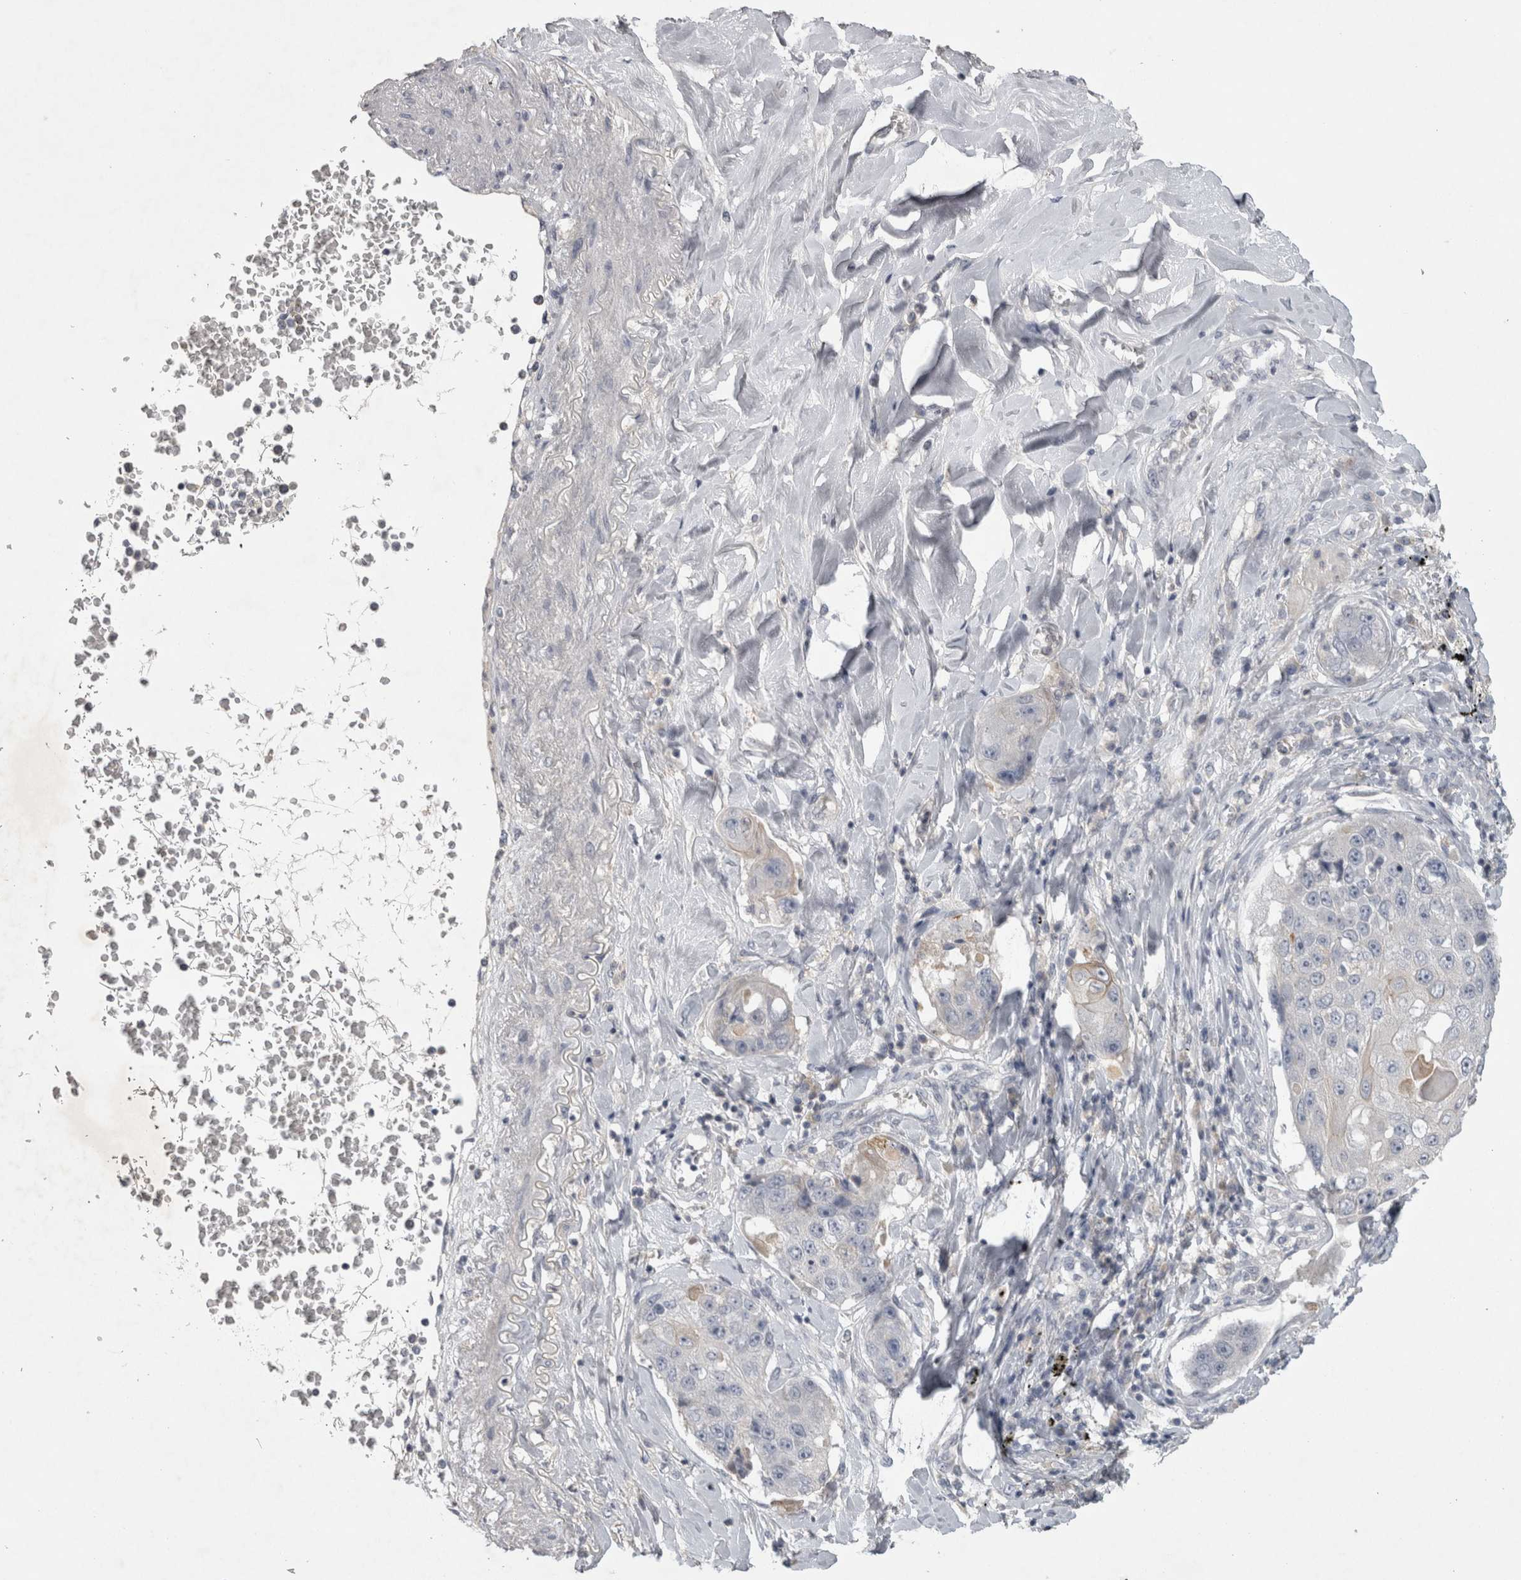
{"staining": {"intensity": "negative", "quantity": "none", "location": "none"}, "tissue": "lung cancer", "cell_type": "Tumor cells", "image_type": "cancer", "snomed": [{"axis": "morphology", "description": "Squamous cell carcinoma, NOS"}, {"axis": "topography", "description": "Lung"}], "caption": "The immunohistochemistry micrograph has no significant staining in tumor cells of lung cancer (squamous cell carcinoma) tissue.", "gene": "ENPP7", "patient": {"sex": "male", "age": 61}}